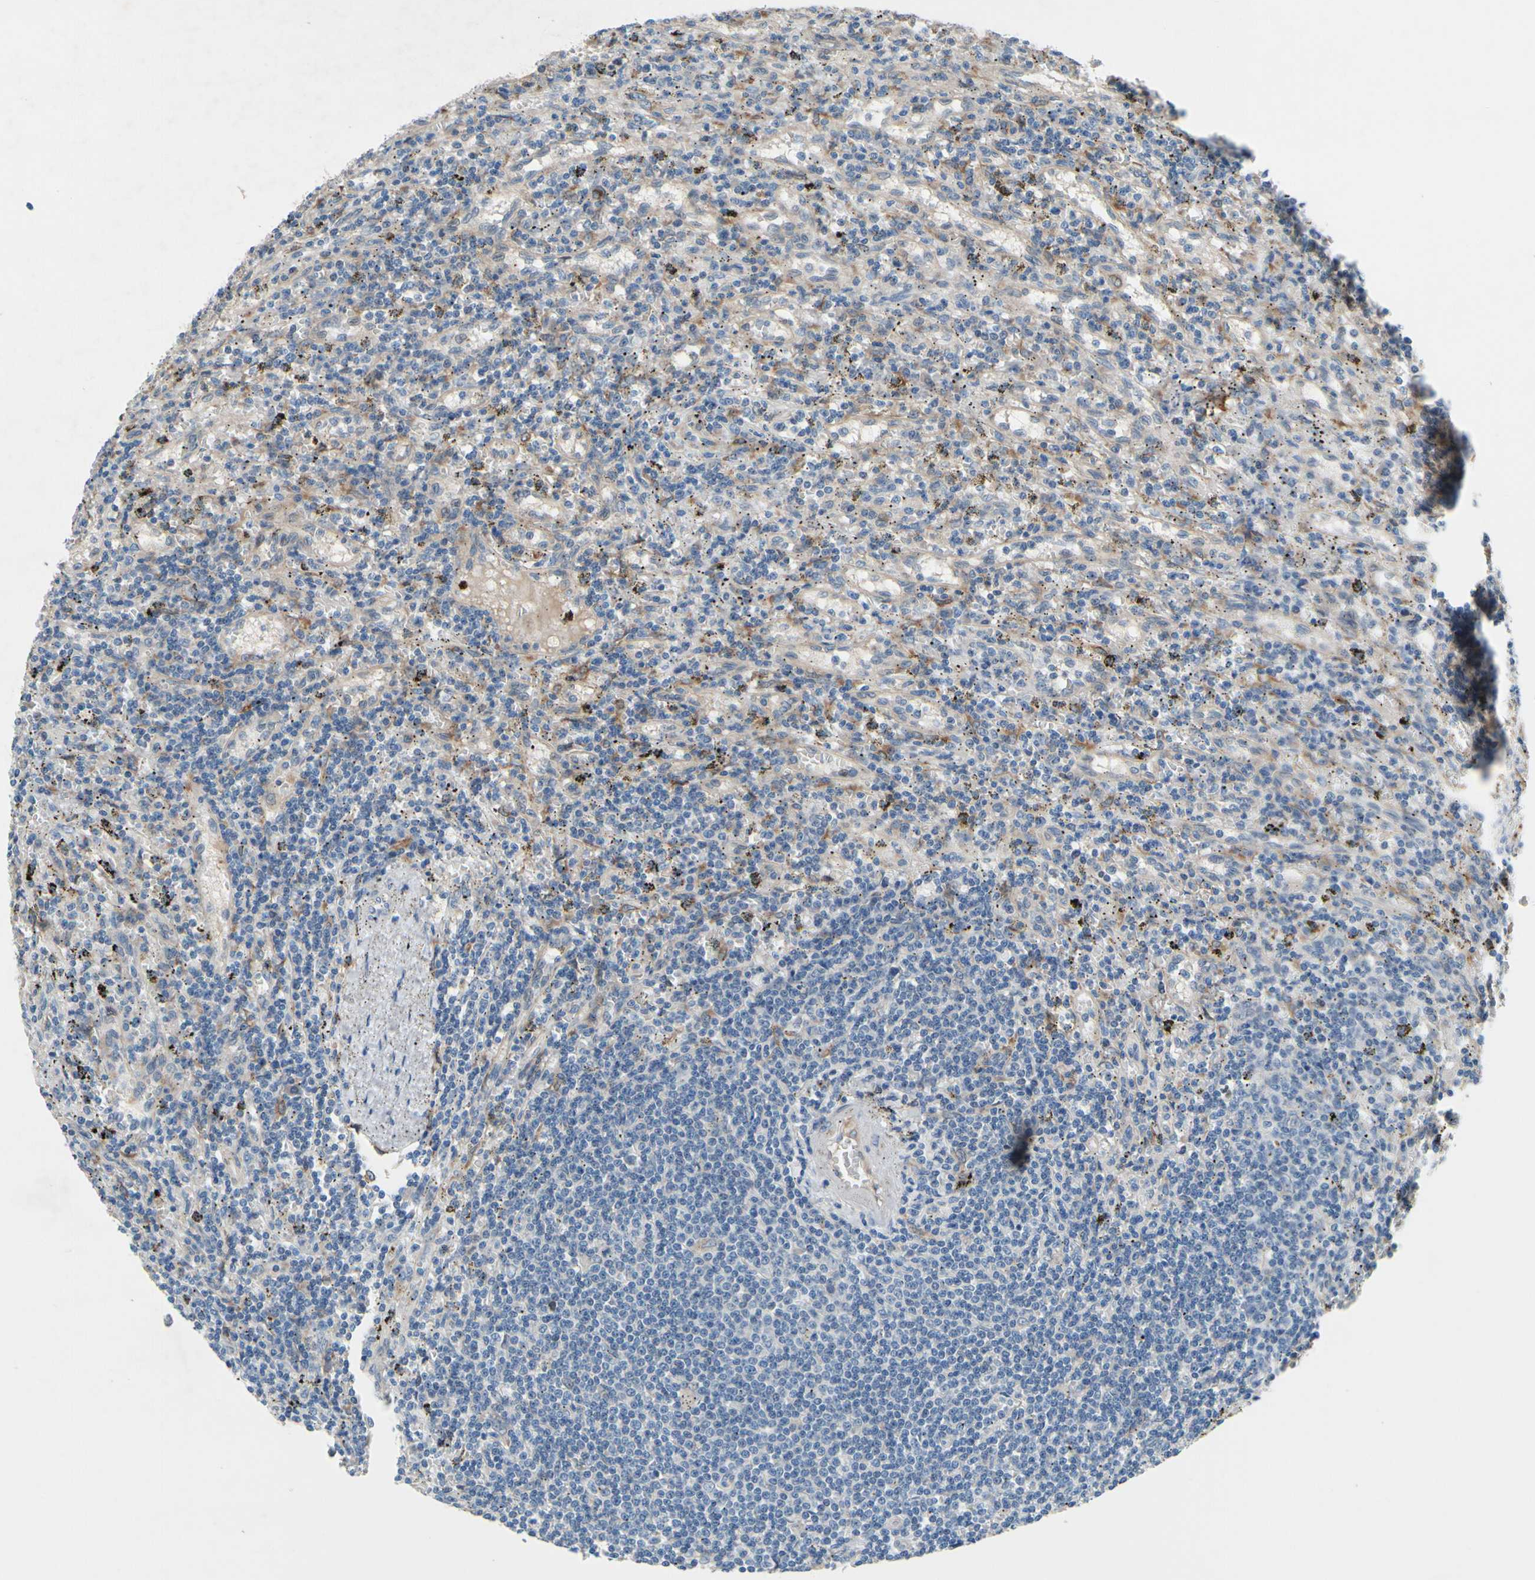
{"staining": {"intensity": "weak", "quantity": "<25%", "location": "cytoplasmic/membranous"}, "tissue": "lymphoma", "cell_type": "Tumor cells", "image_type": "cancer", "snomed": [{"axis": "morphology", "description": "Malignant lymphoma, non-Hodgkin's type, Low grade"}, {"axis": "topography", "description": "Spleen"}], "caption": "A micrograph of human malignant lymphoma, non-Hodgkin's type (low-grade) is negative for staining in tumor cells.", "gene": "PRXL2A", "patient": {"sex": "male", "age": 76}}